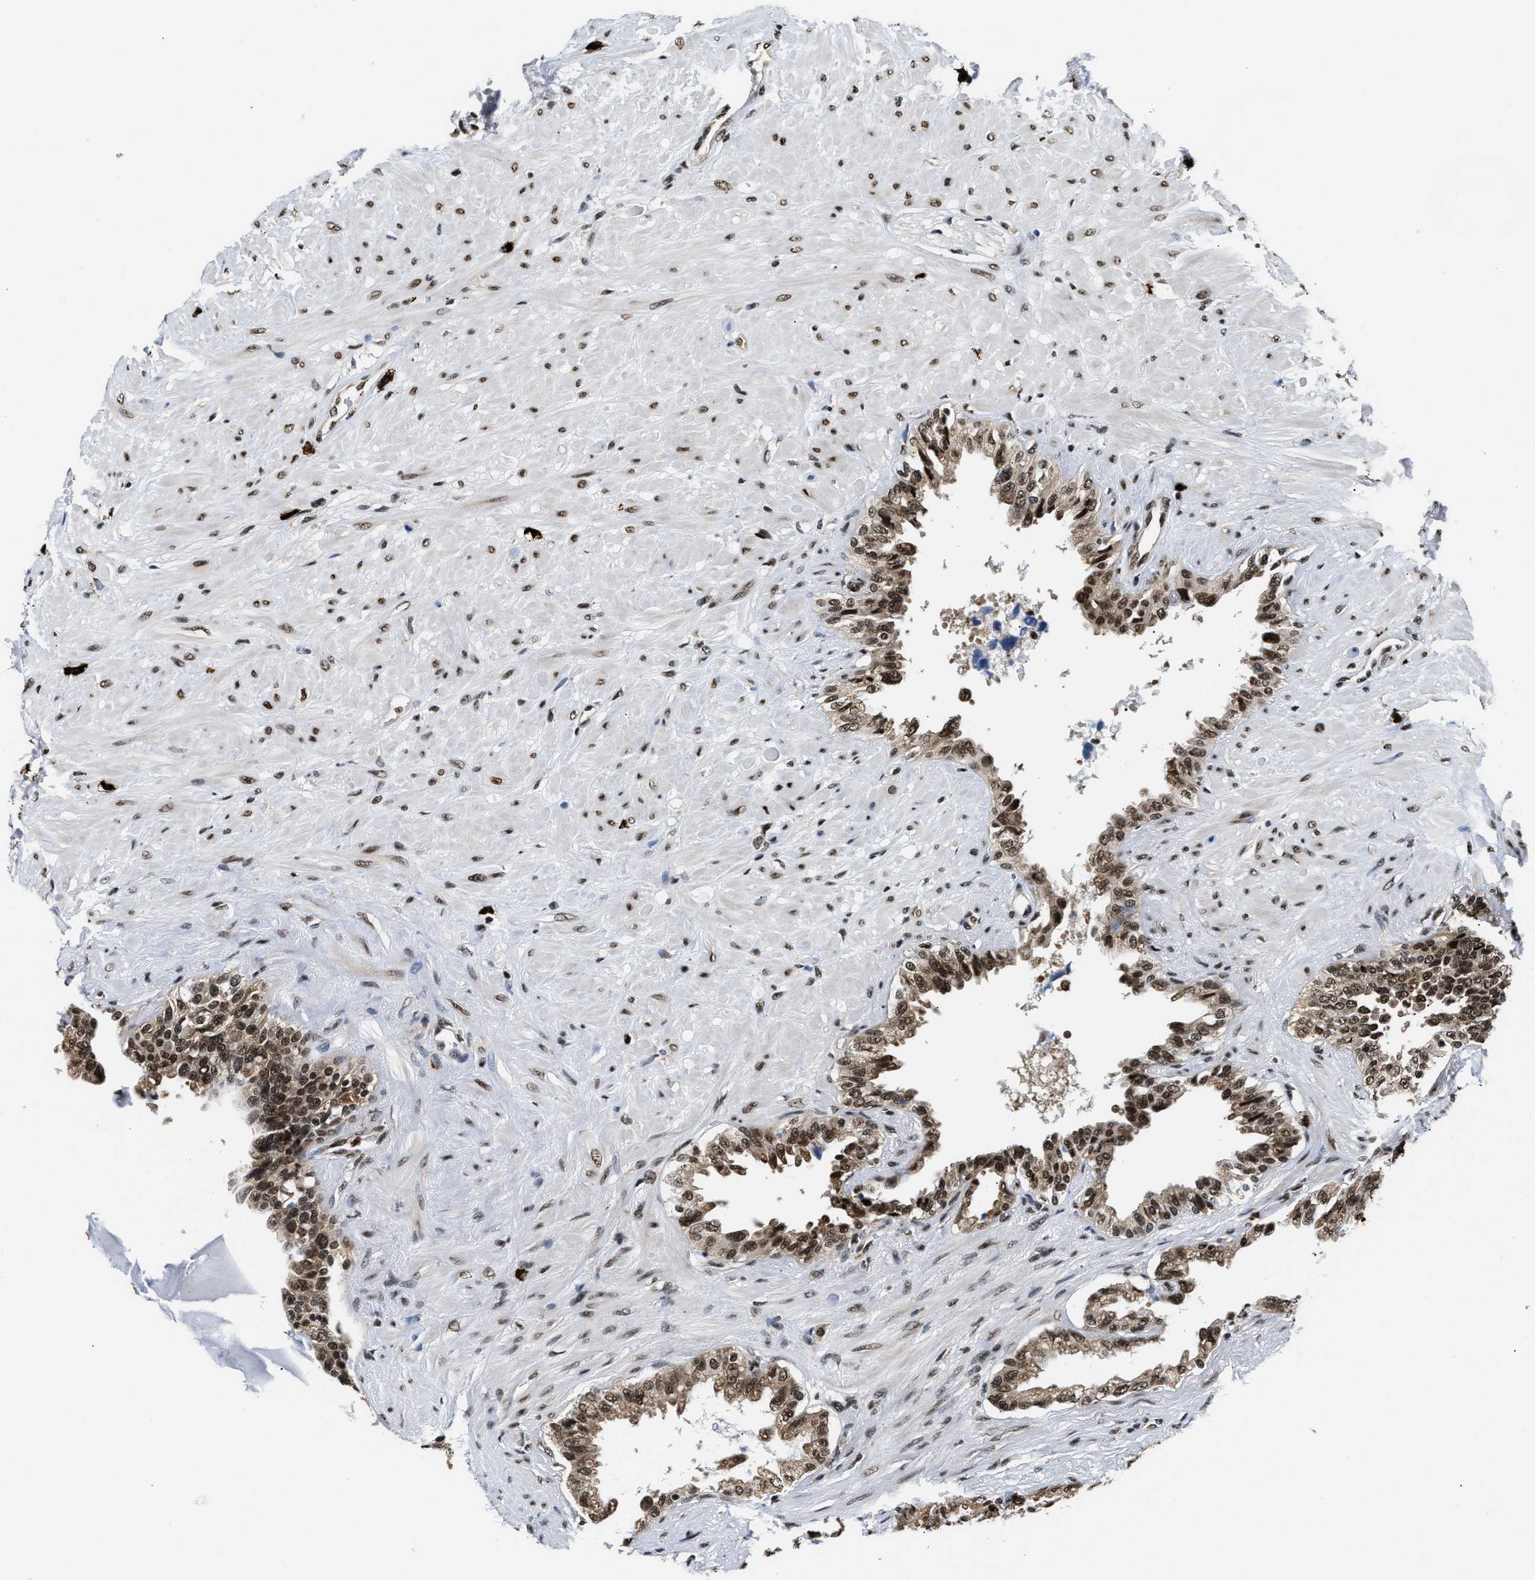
{"staining": {"intensity": "strong", "quantity": "25%-75%", "location": "cytoplasmic/membranous,nuclear"}, "tissue": "seminal vesicle", "cell_type": "Glandular cells", "image_type": "normal", "snomed": [{"axis": "morphology", "description": "Normal tissue, NOS"}, {"axis": "topography", "description": "Seminal veicle"}], "caption": "Benign seminal vesicle was stained to show a protein in brown. There is high levels of strong cytoplasmic/membranous,nuclear expression in approximately 25%-75% of glandular cells. (DAB (3,3'-diaminobenzidine) IHC, brown staining for protein, blue staining for nuclei).", "gene": "CCNDBP1", "patient": {"sex": "male", "age": 61}}